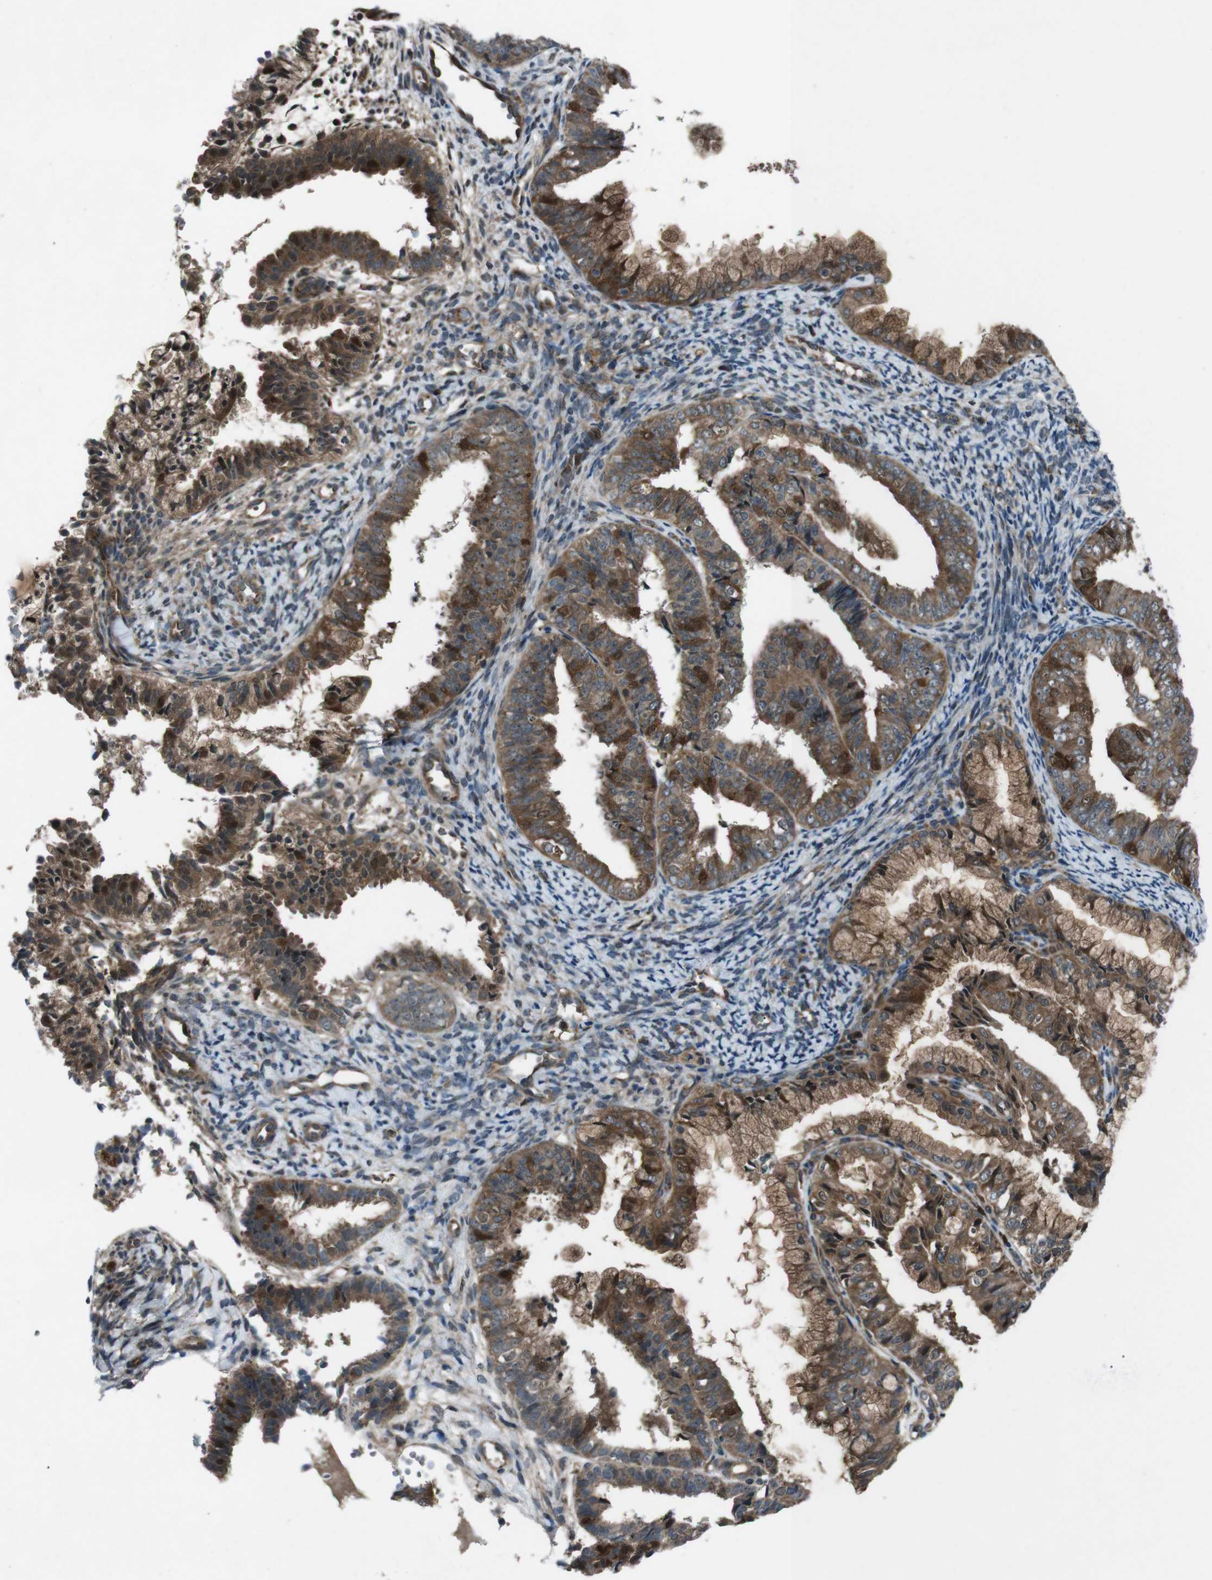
{"staining": {"intensity": "moderate", "quantity": ">75%", "location": "cytoplasmic/membranous"}, "tissue": "endometrial cancer", "cell_type": "Tumor cells", "image_type": "cancer", "snomed": [{"axis": "morphology", "description": "Adenocarcinoma, NOS"}, {"axis": "topography", "description": "Endometrium"}], "caption": "This micrograph reveals endometrial cancer stained with IHC to label a protein in brown. The cytoplasmic/membranous of tumor cells show moderate positivity for the protein. Nuclei are counter-stained blue.", "gene": "SLC27A4", "patient": {"sex": "female", "age": 63}}